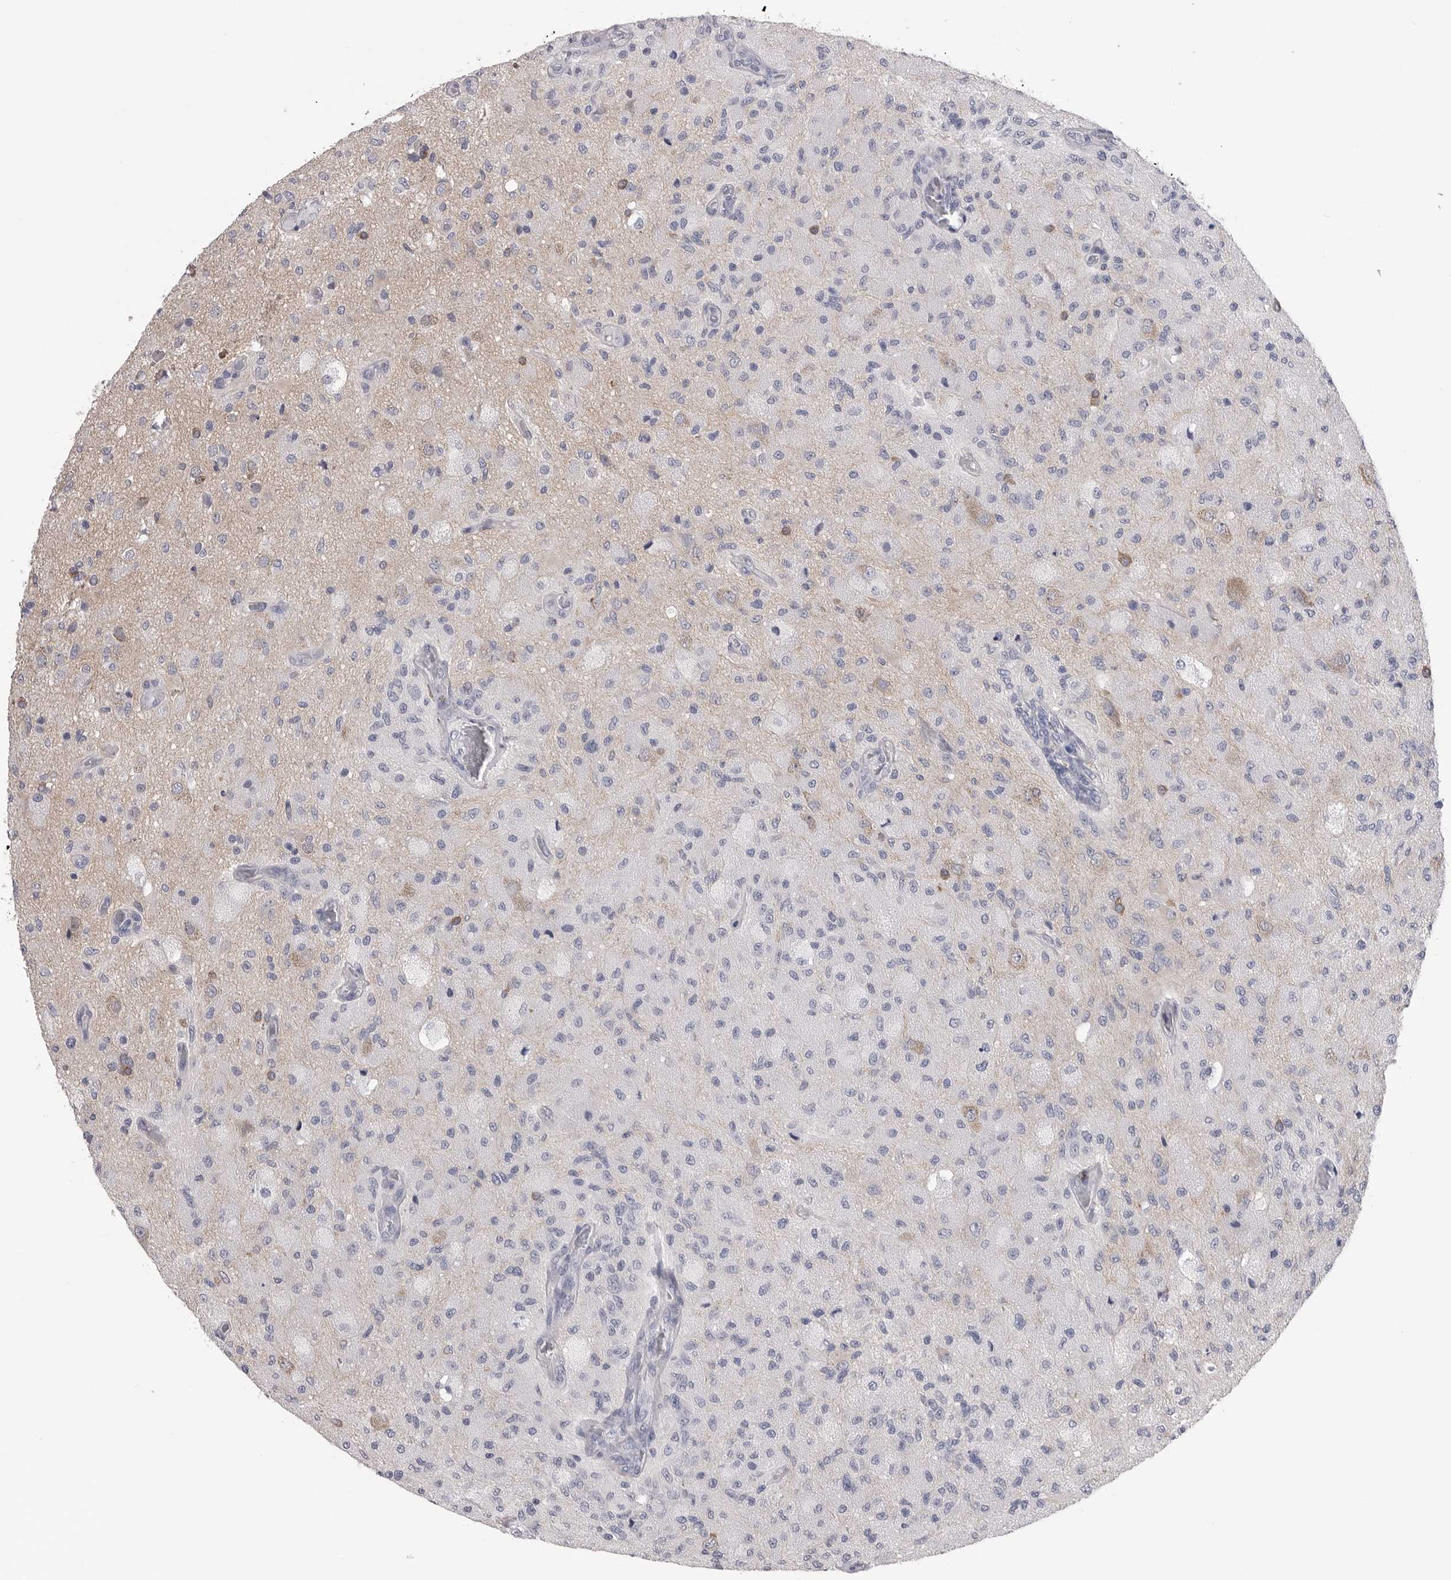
{"staining": {"intensity": "negative", "quantity": "none", "location": "none"}, "tissue": "glioma", "cell_type": "Tumor cells", "image_type": "cancer", "snomed": [{"axis": "morphology", "description": "Normal tissue, NOS"}, {"axis": "morphology", "description": "Glioma, malignant, High grade"}, {"axis": "topography", "description": "Cerebral cortex"}], "caption": "Immunohistochemistry (IHC) of high-grade glioma (malignant) displays no expression in tumor cells. The staining was performed using DAB to visualize the protein expression in brown, while the nuclei were stained in blue with hematoxylin (Magnification: 20x).", "gene": "DLGAP3", "patient": {"sex": "male", "age": 77}}